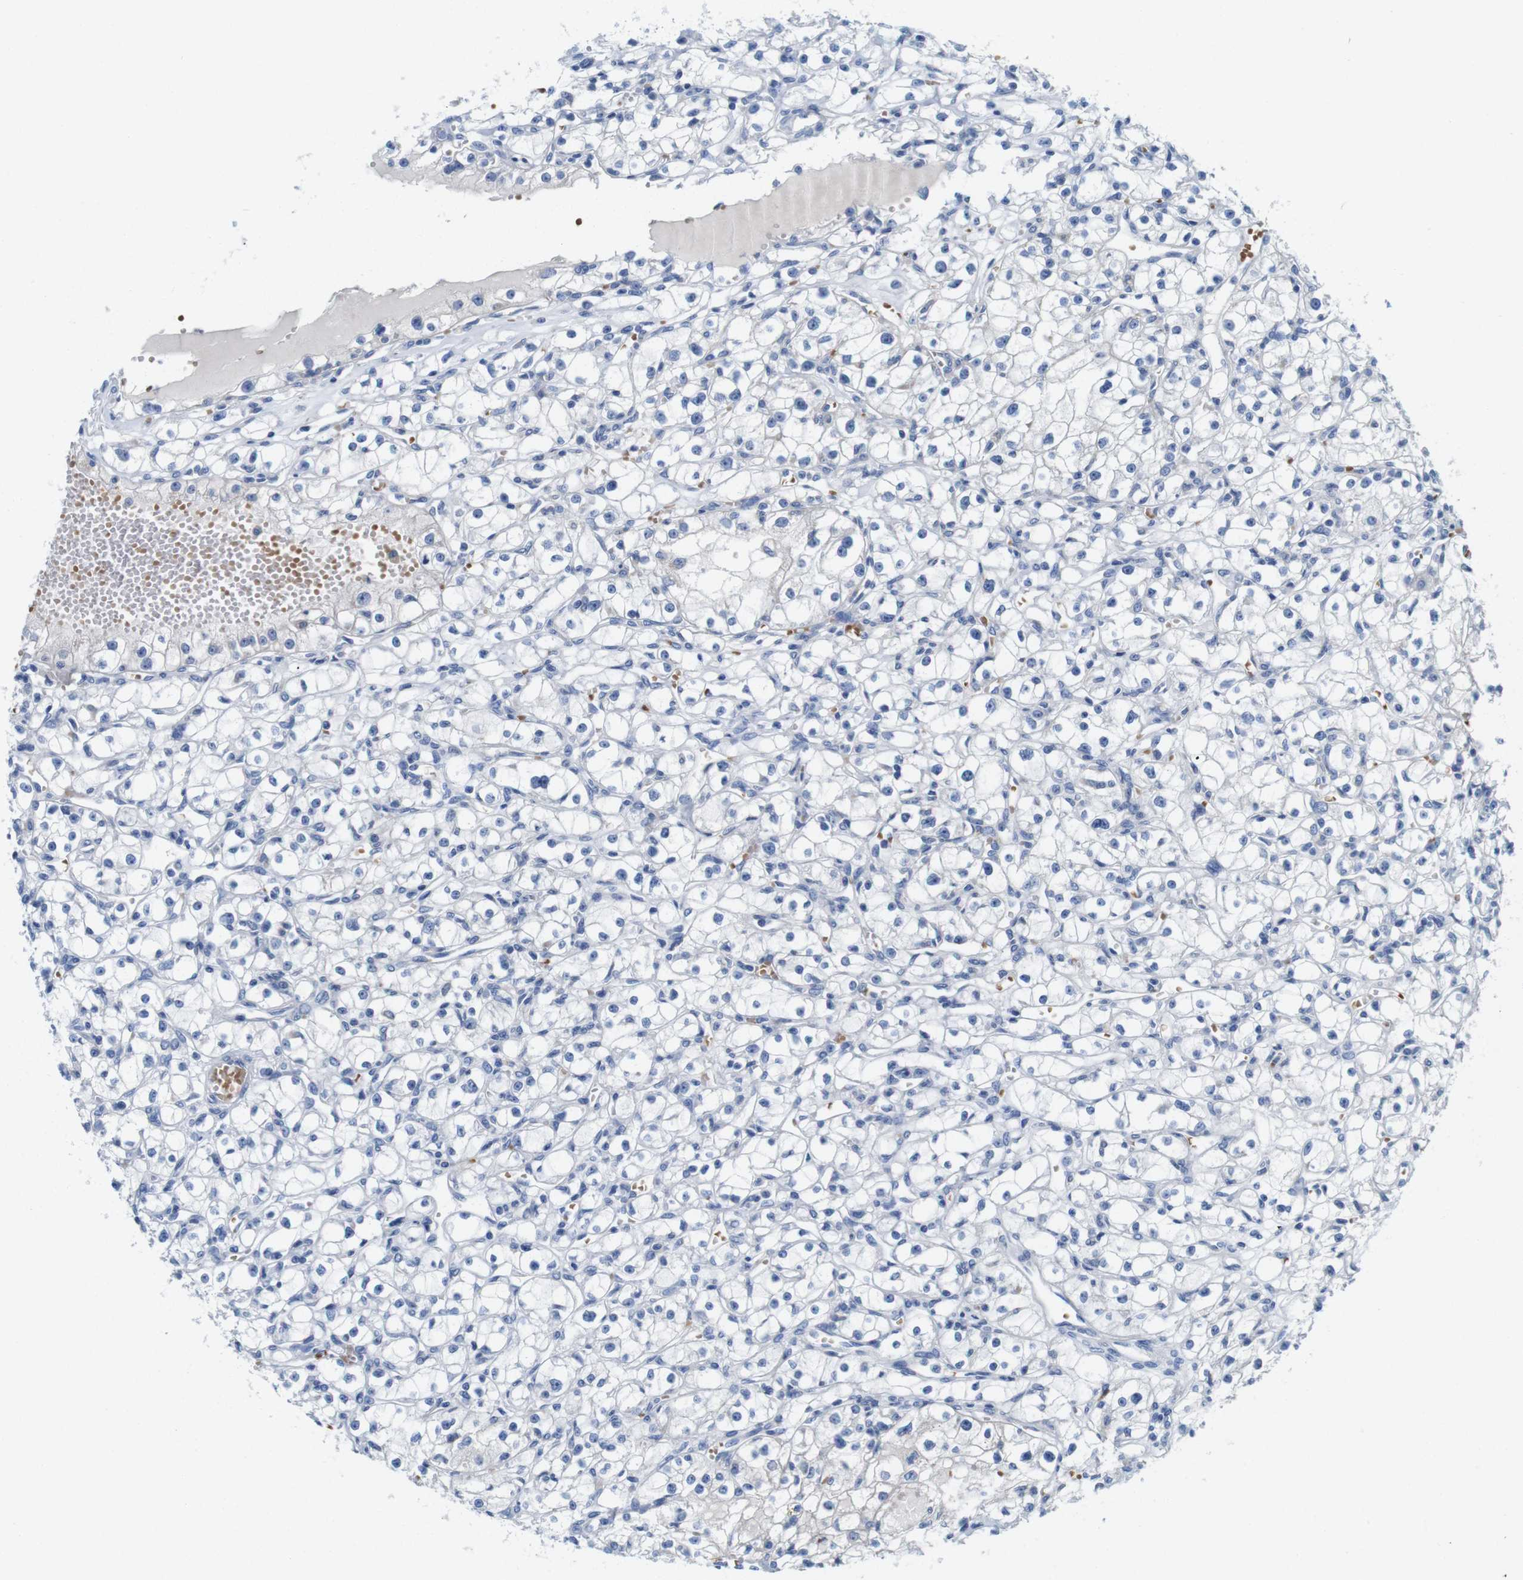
{"staining": {"intensity": "negative", "quantity": "none", "location": "none"}, "tissue": "renal cancer", "cell_type": "Tumor cells", "image_type": "cancer", "snomed": [{"axis": "morphology", "description": "Adenocarcinoma, NOS"}, {"axis": "topography", "description": "Kidney"}], "caption": "DAB immunohistochemical staining of renal cancer reveals no significant expression in tumor cells.", "gene": "IGSF8", "patient": {"sex": "male", "age": 56}}